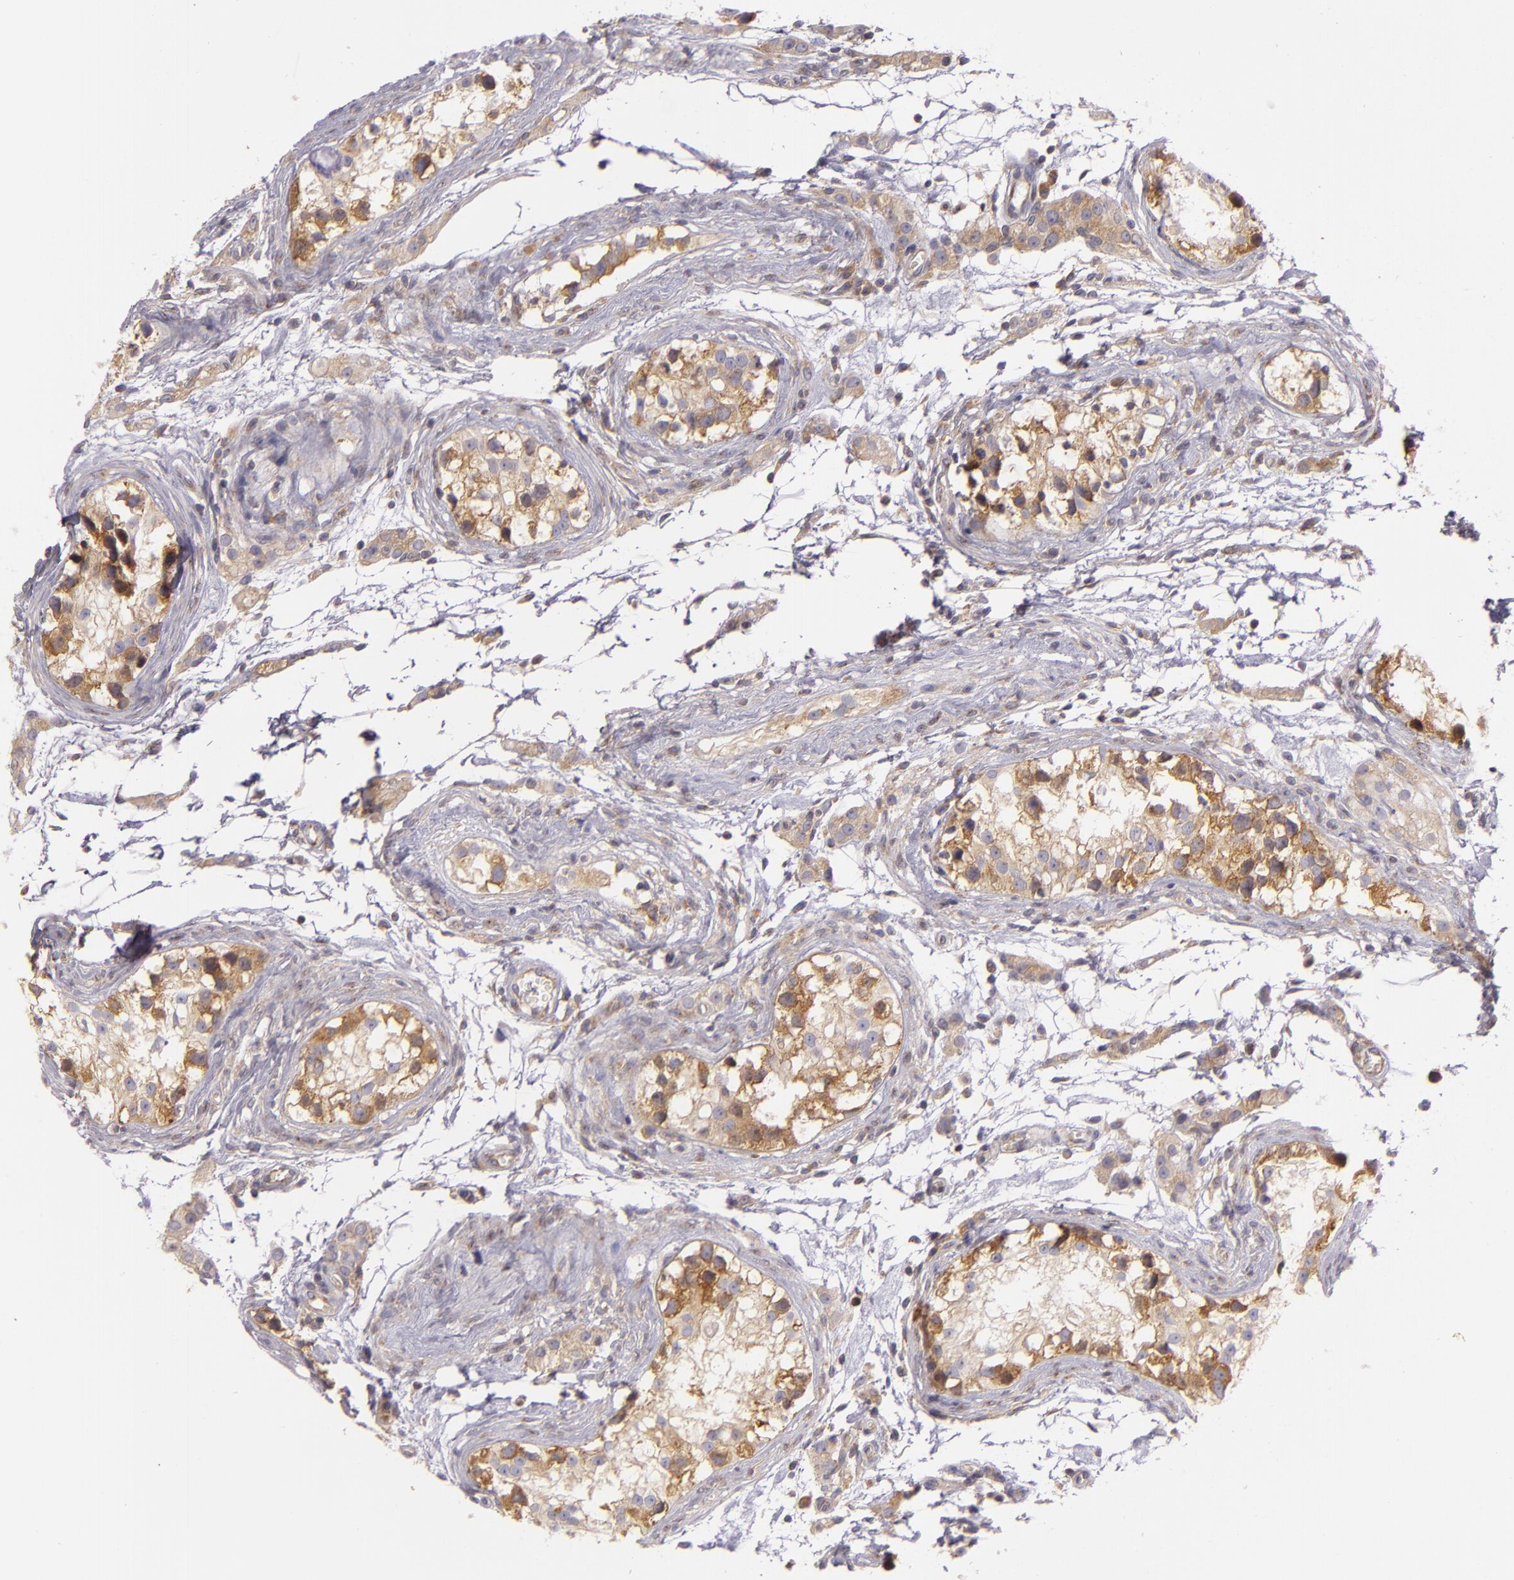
{"staining": {"intensity": "strong", "quantity": "25%-75%", "location": "cytoplasmic/membranous"}, "tissue": "testis cancer", "cell_type": "Tumor cells", "image_type": "cancer", "snomed": [{"axis": "morphology", "description": "Seminoma, NOS"}, {"axis": "topography", "description": "Testis"}], "caption": "Strong cytoplasmic/membranous protein expression is present in approximately 25%-75% of tumor cells in testis cancer. (DAB (3,3'-diaminobenzidine) = brown stain, brightfield microscopy at high magnification).", "gene": "UPF3B", "patient": {"sex": "male", "age": 25}}